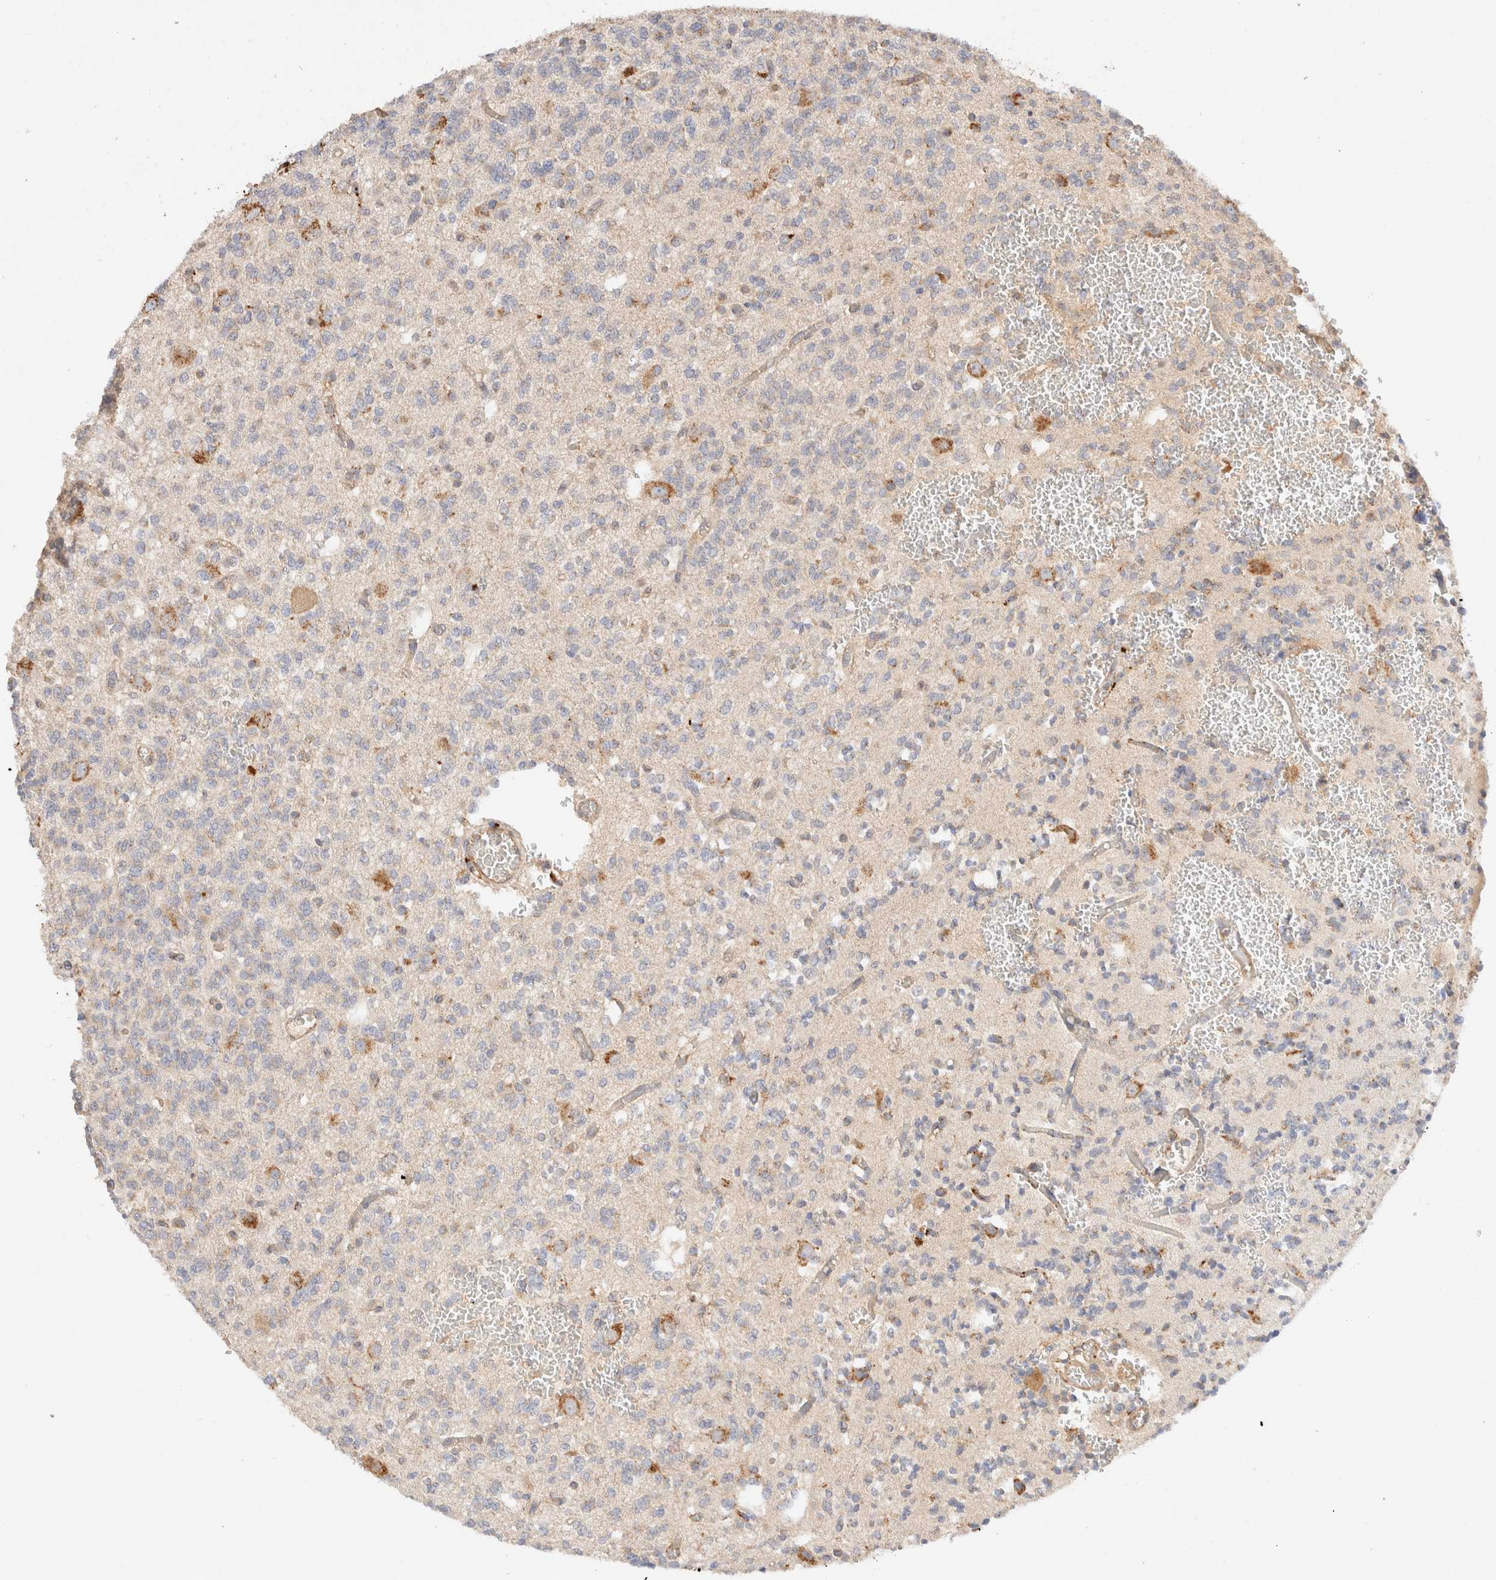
{"staining": {"intensity": "weak", "quantity": "<25%", "location": "cytoplasmic/membranous"}, "tissue": "glioma", "cell_type": "Tumor cells", "image_type": "cancer", "snomed": [{"axis": "morphology", "description": "Glioma, malignant, Low grade"}, {"axis": "topography", "description": "Brain"}], "caption": "Tumor cells are negative for brown protein staining in glioma.", "gene": "RABEPK", "patient": {"sex": "male", "age": 38}}